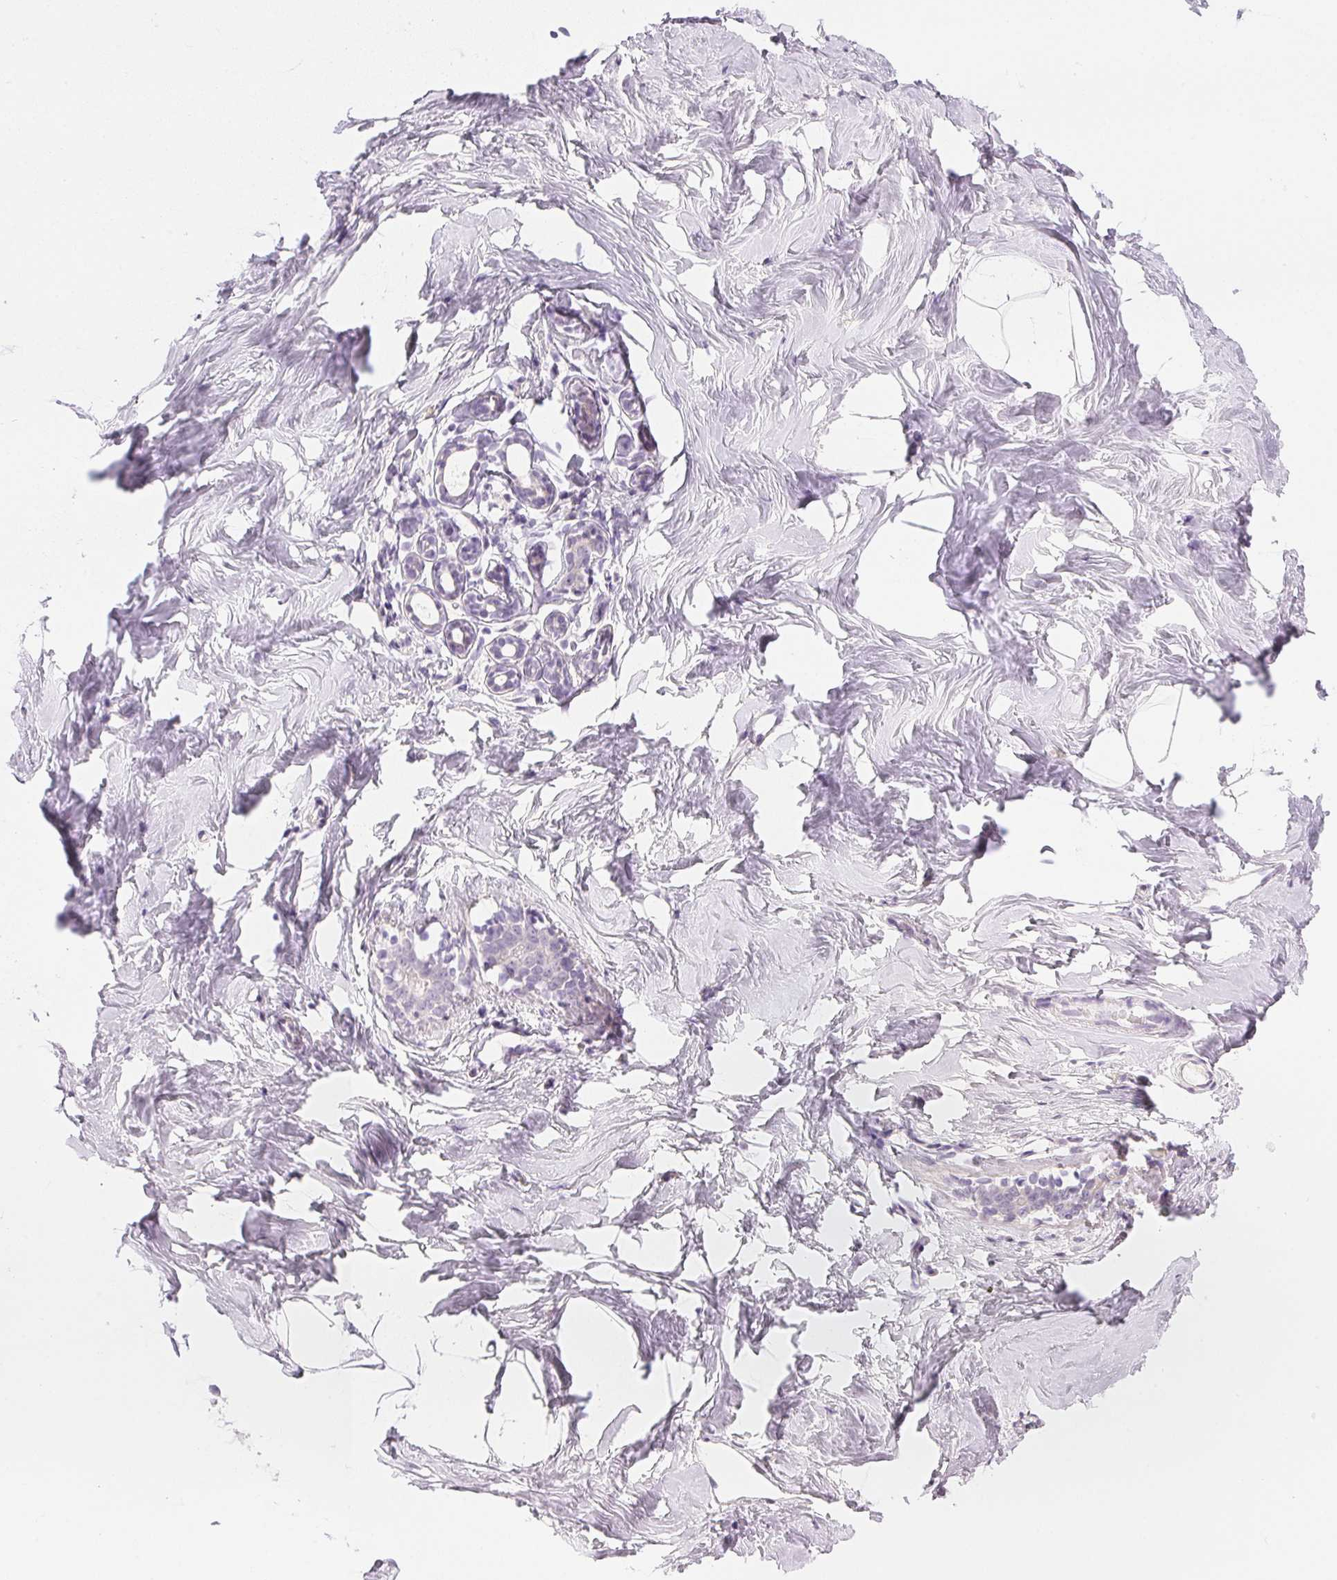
{"staining": {"intensity": "negative", "quantity": "none", "location": "none"}, "tissue": "breast", "cell_type": "Adipocytes", "image_type": "normal", "snomed": [{"axis": "morphology", "description": "Normal tissue, NOS"}, {"axis": "topography", "description": "Breast"}], "caption": "Photomicrograph shows no significant protein staining in adipocytes of normal breast. Nuclei are stained in blue.", "gene": "GSDMC", "patient": {"sex": "female", "age": 32}}